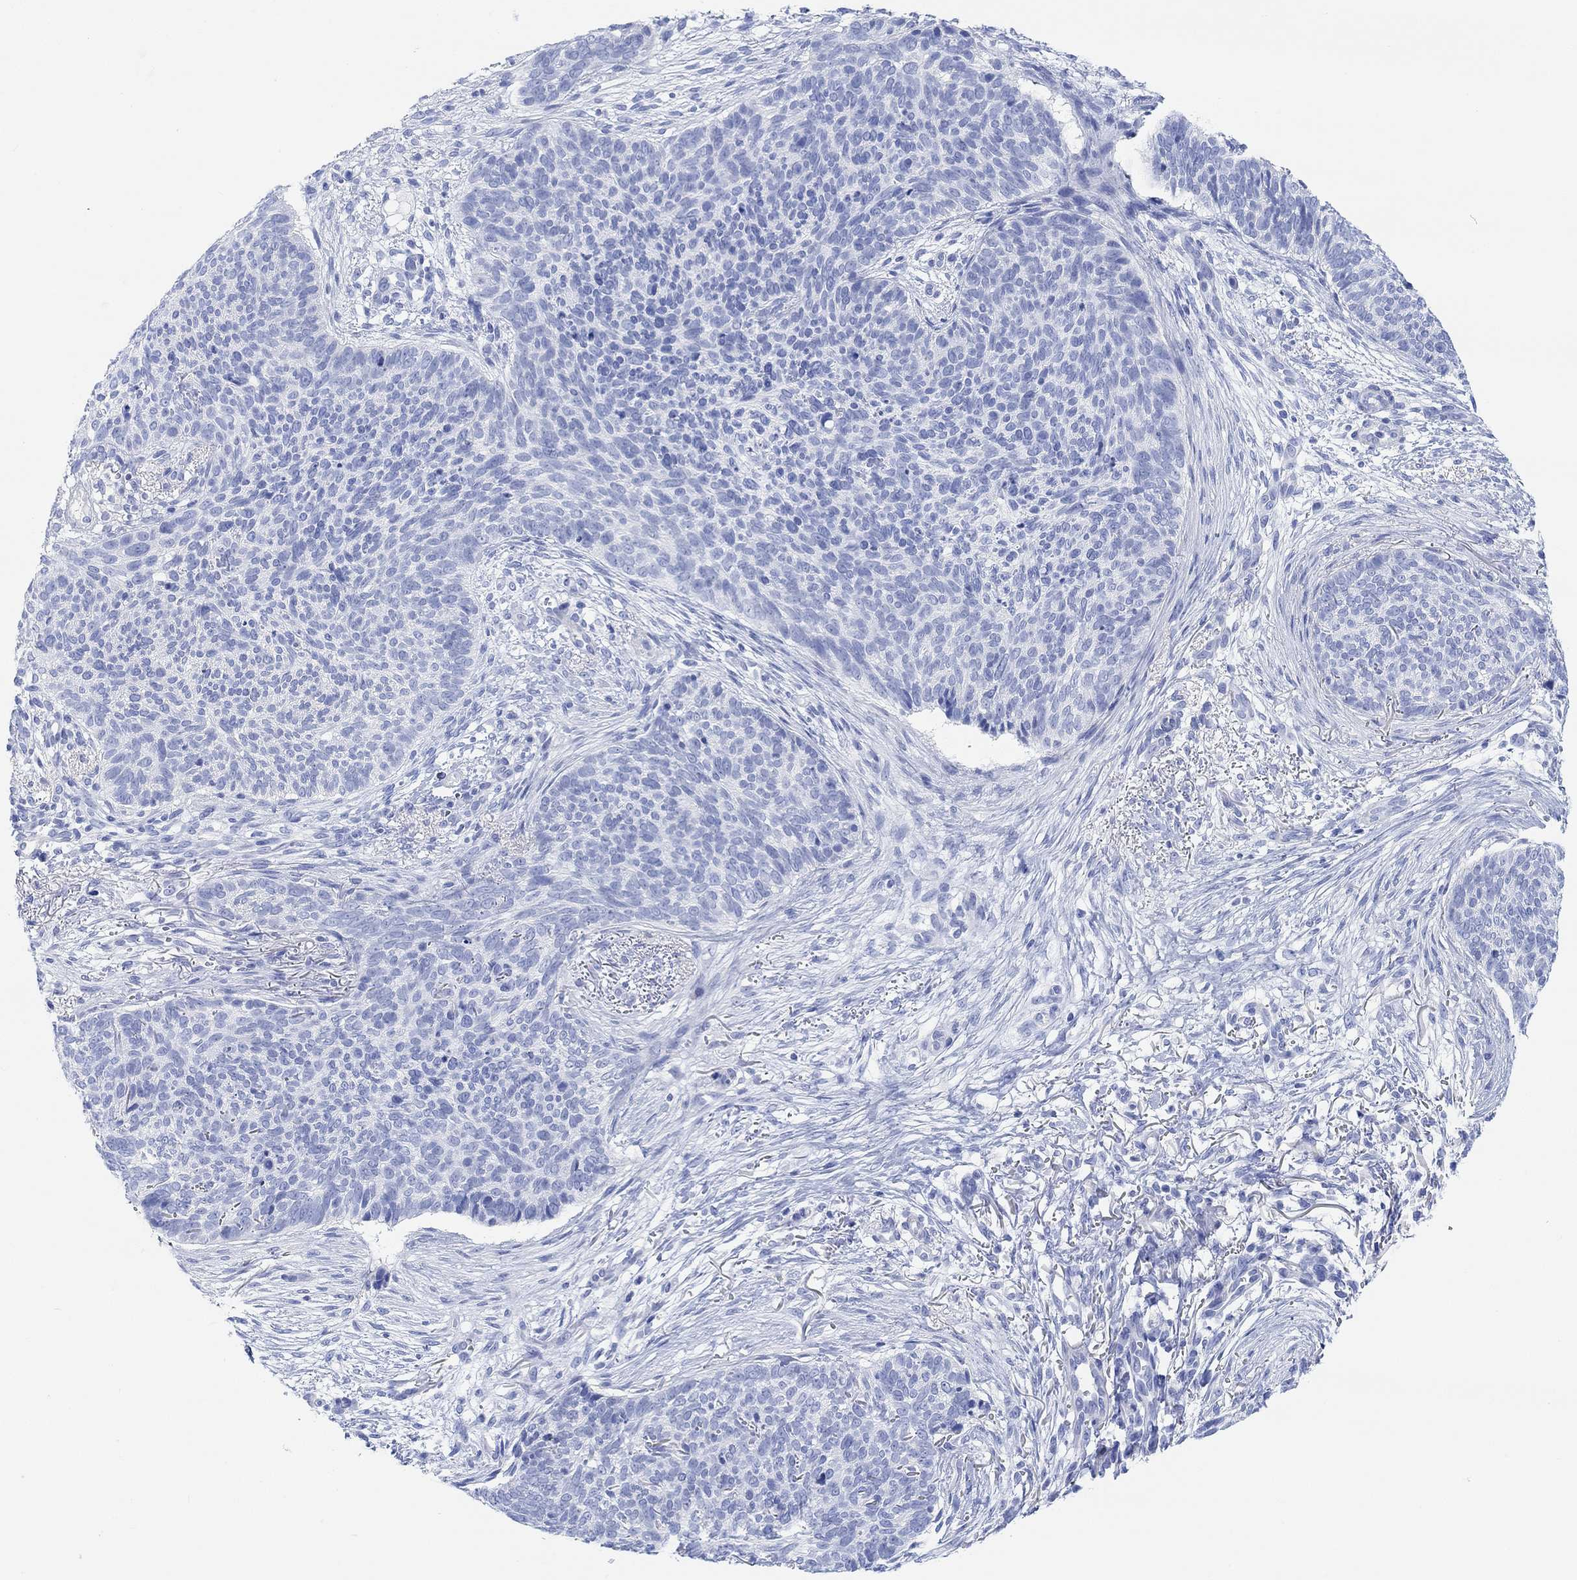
{"staining": {"intensity": "negative", "quantity": "none", "location": "none"}, "tissue": "skin cancer", "cell_type": "Tumor cells", "image_type": "cancer", "snomed": [{"axis": "morphology", "description": "Basal cell carcinoma"}, {"axis": "topography", "description": "Skin"}], "caption": "Immunohistochemical staining of human skin basal cell carcinoma exhibits no significant expression in tumor cells.", "gene": "ANKRD33", "patient": {"sex": "male", "age": 64}}